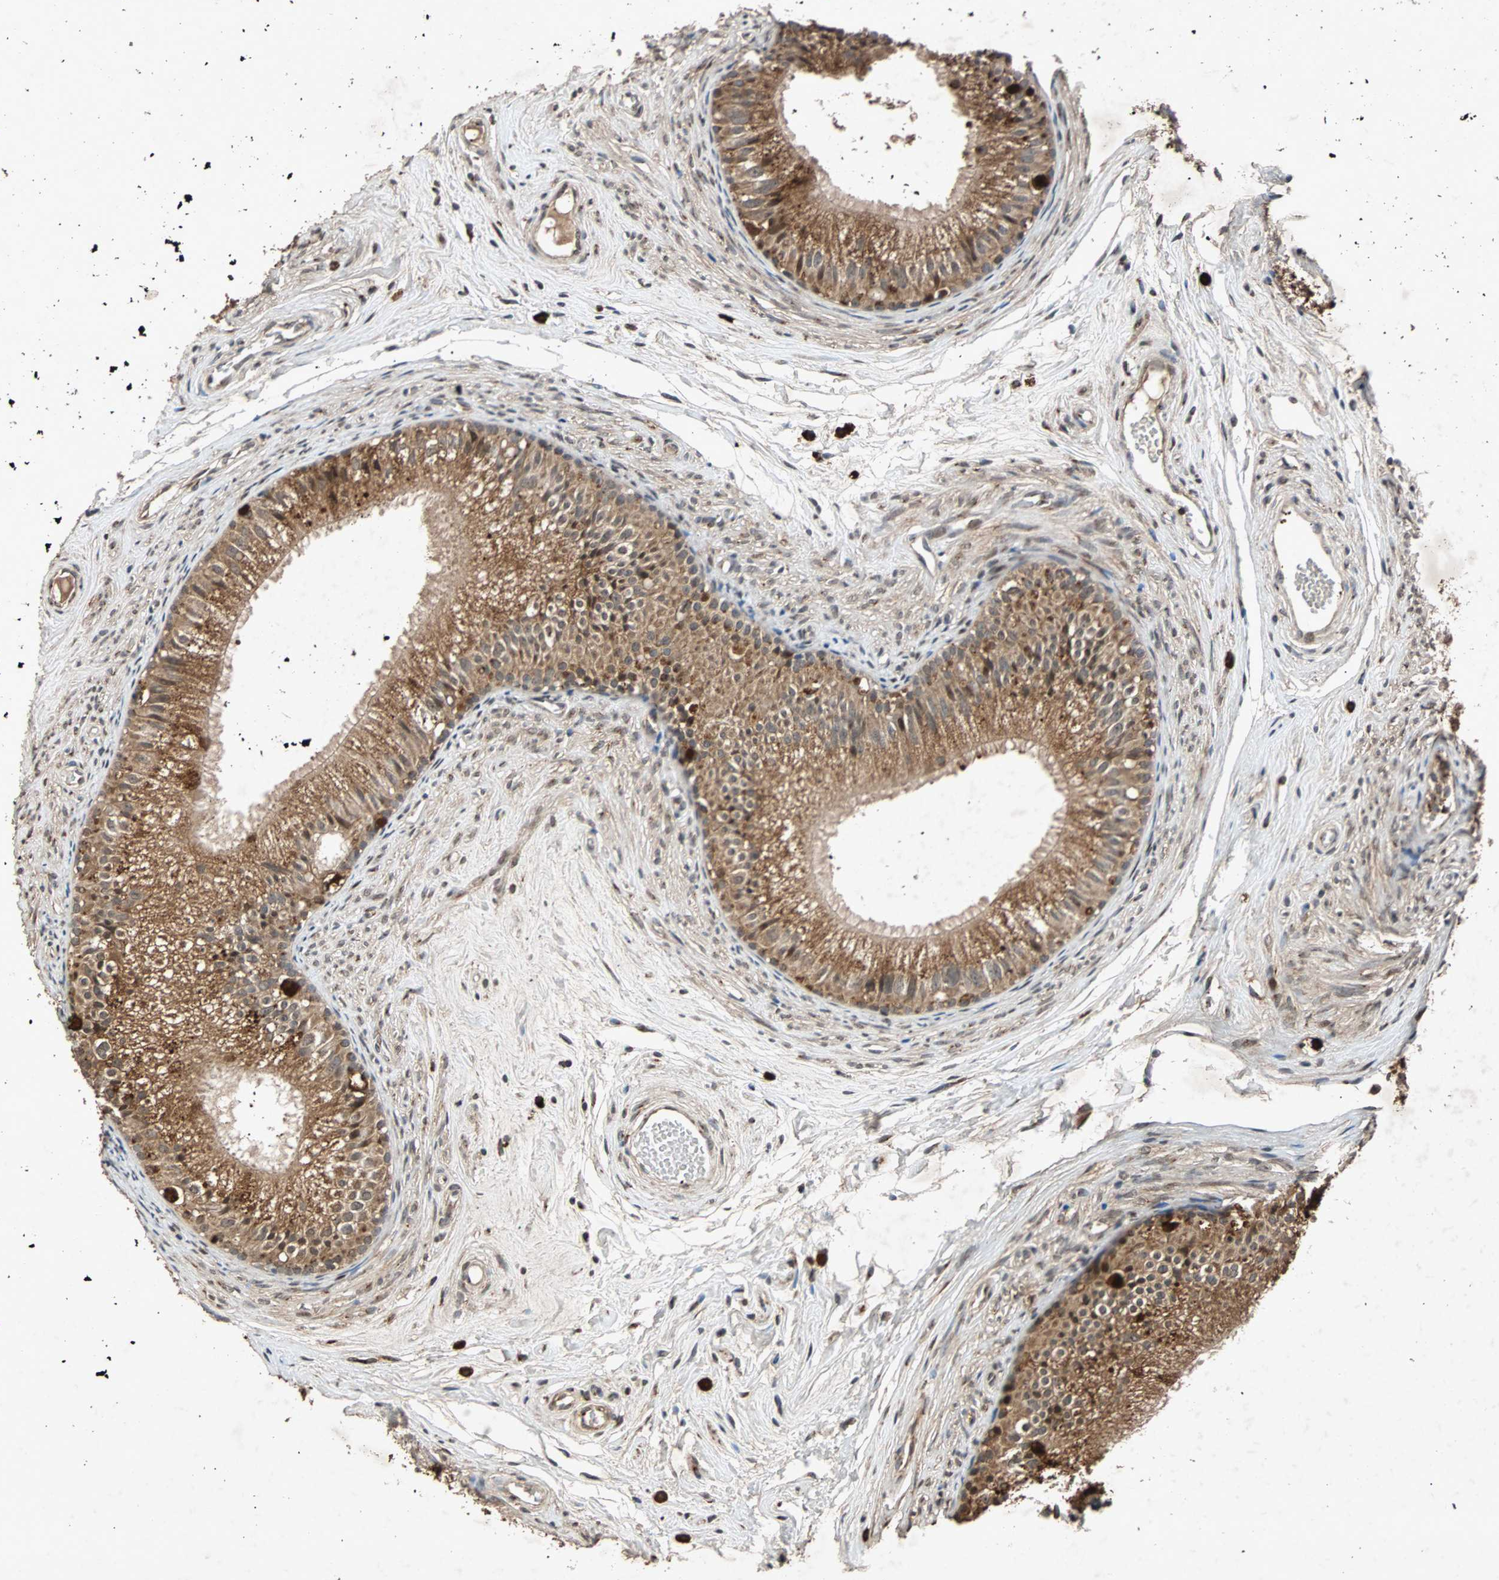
{"staining": {"intensity": "strong", "quantity": ">75%", "location": "cytoplasmic/membranous"}, "tissue": "epididymis", "cell_type": "Glandular cells", "image_type": "normal", "snomed": [{"axis": "morphology", "description": "Normal tissue, NOS"}, {"axis": "topography", "description": "Epididymis"}], "caption": "A histopathology image of human epididymis stained for a protein demonstrates strong cytoplasmic/membranous brown staining in glandular cells.", "gene": "USP31", "patient": {"sex": "male", "age": 56}}